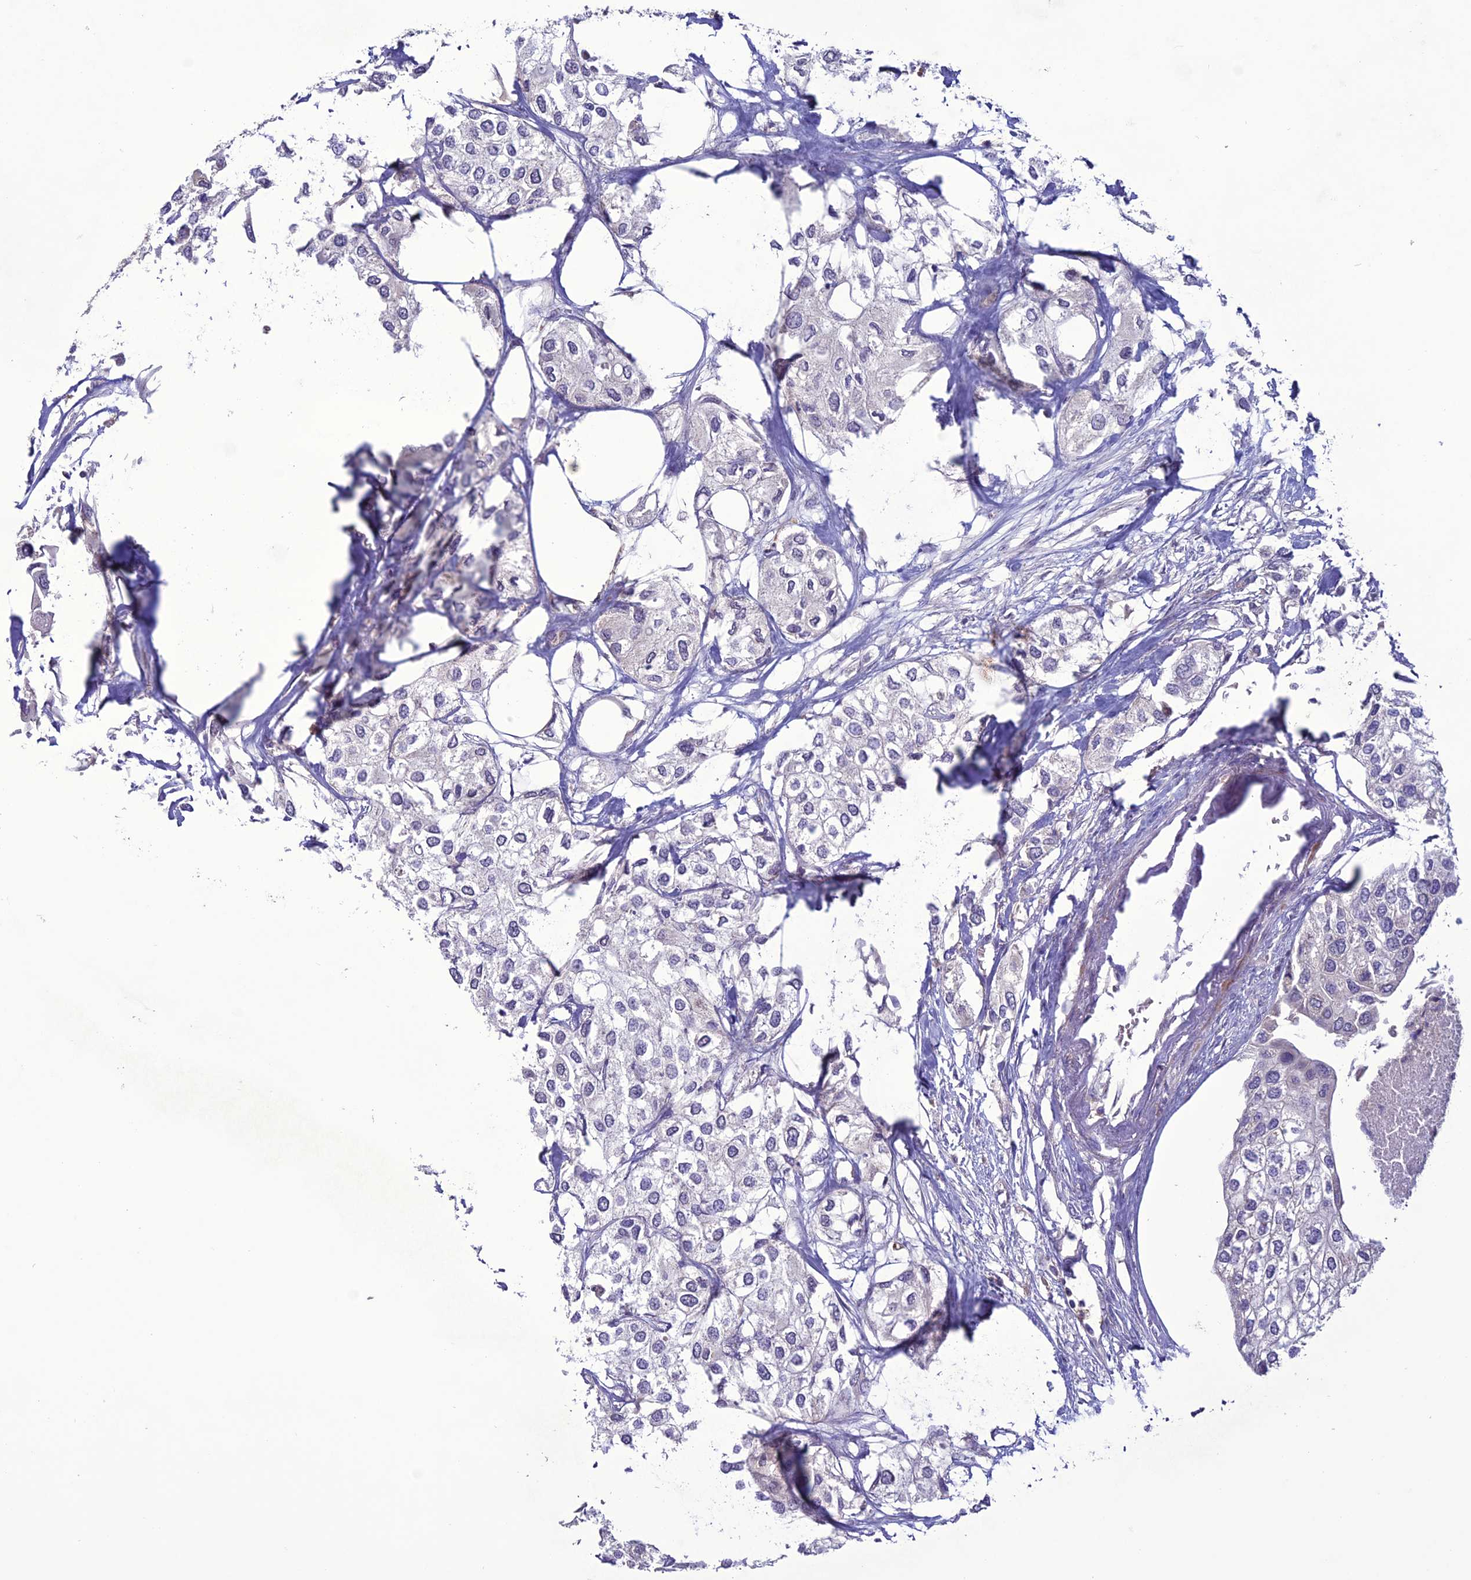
{"staining": {"intensity": "negative", "quantity": "none", "location": "none"}, "tissue": "urothelial cancer", "cell_type": "Tumor cells", "image_type": "cancer", "snomed": [{"axis": "morphology", "description": "Urothelial carcinoma, High grade"}, {"axis": "topography", "description": "Urinary bladder"}], "caption": "An image of high-grade urothelial carcinoma stained for a protein shows no brown staining in tumor cells.", "gene": "C2orf76", "patient": {"sex": "male", "age": 64}}